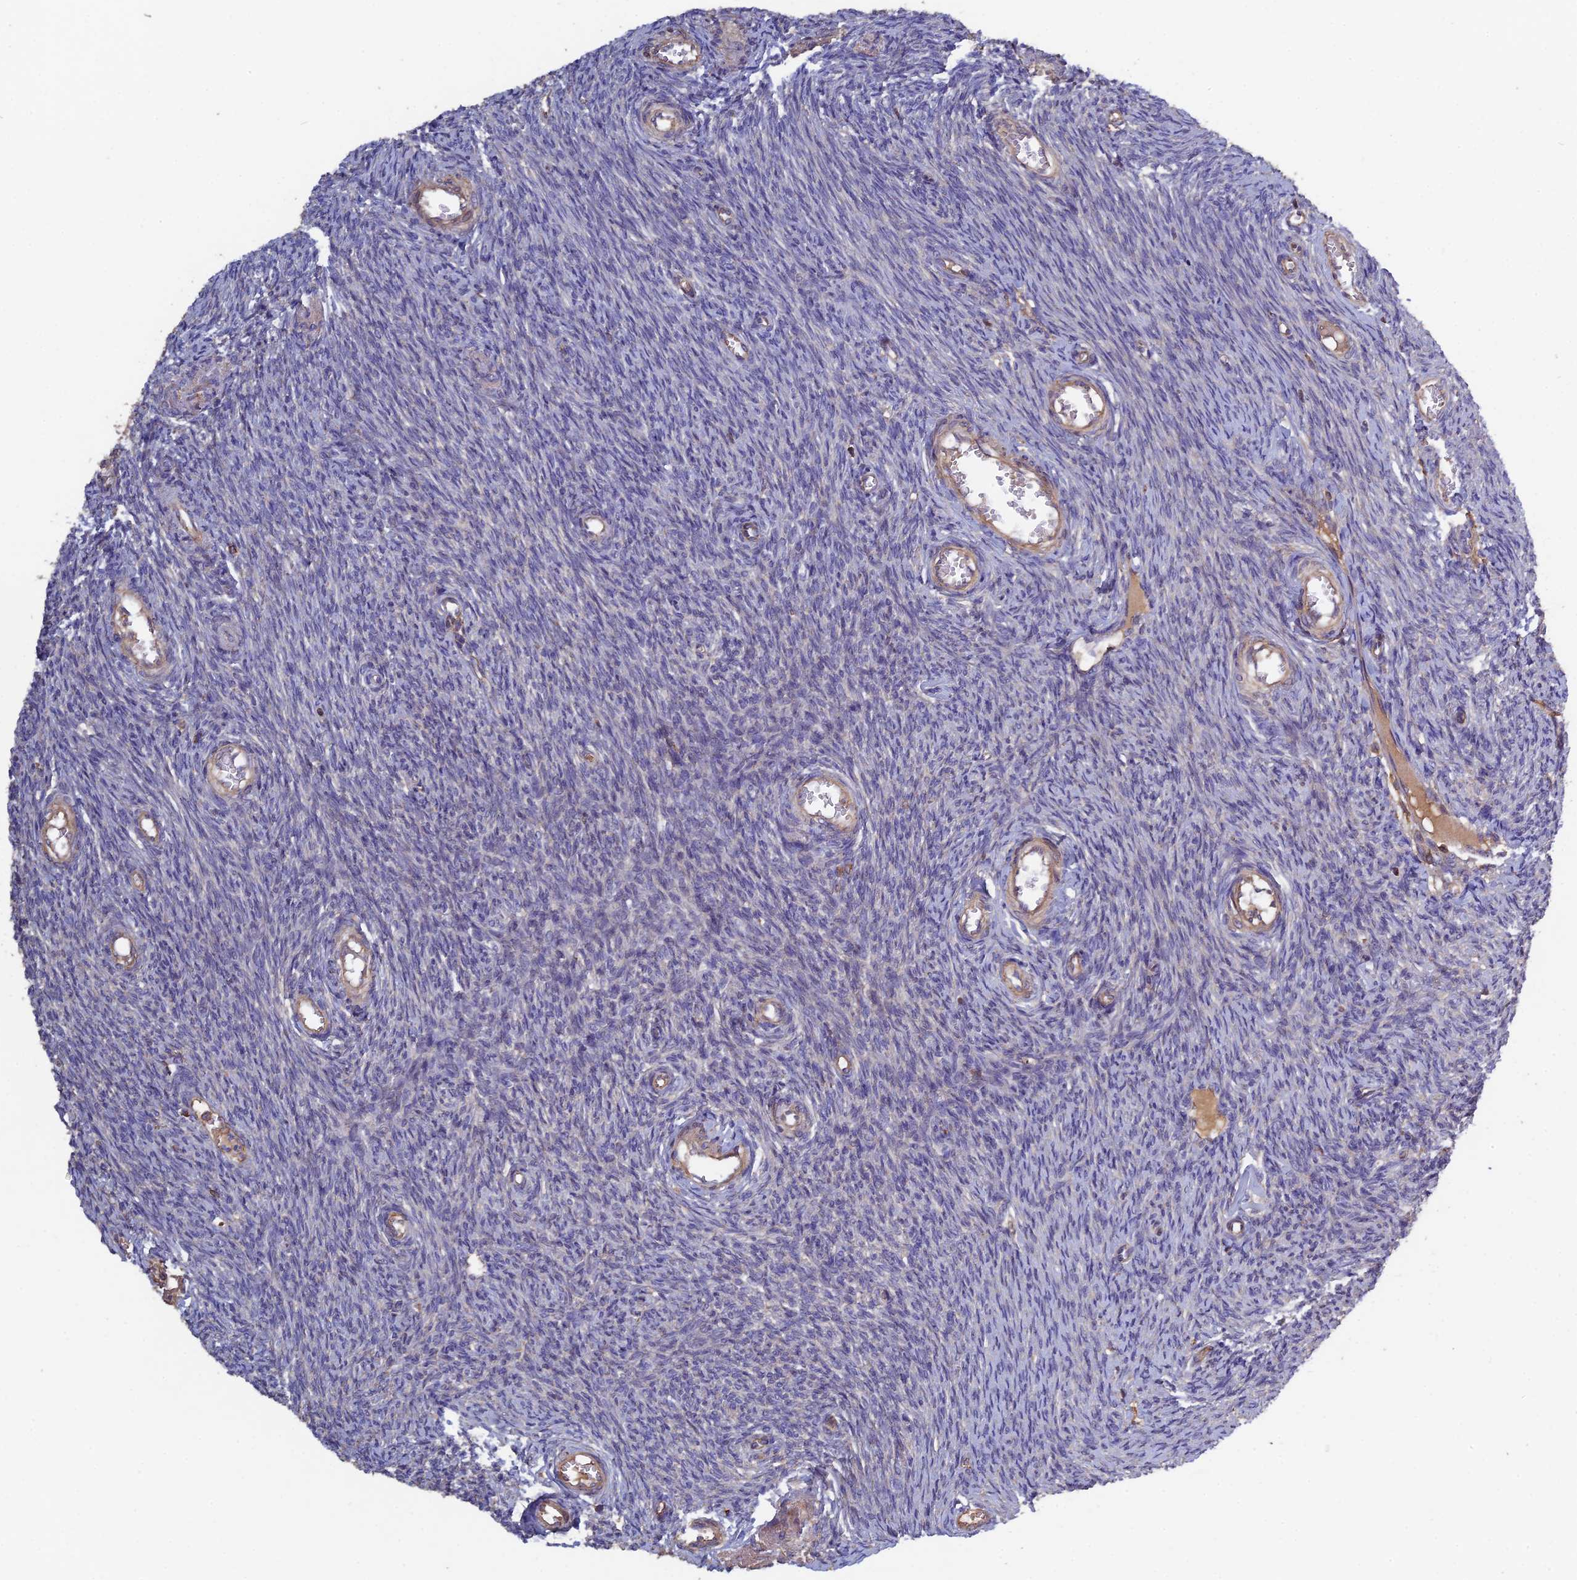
{"staining": {"intensity": "negative", "quantity": "none", "location": "none"}, "tissue": "ovary", "cell_type": "Ovarian stroma cells", "image_type": "normal", "snomed": [{"axis": "morphology", "description": "Normal tissue, NOS"}, {"axis": "topography", "description": "Ovary"}], "caption": "Immunohistochemical staining of normal human ovary reveals no significant expression in ovarian stroma cells.", "gene": "CCDC153", "patient": {"sex": "female", "age": 44}}